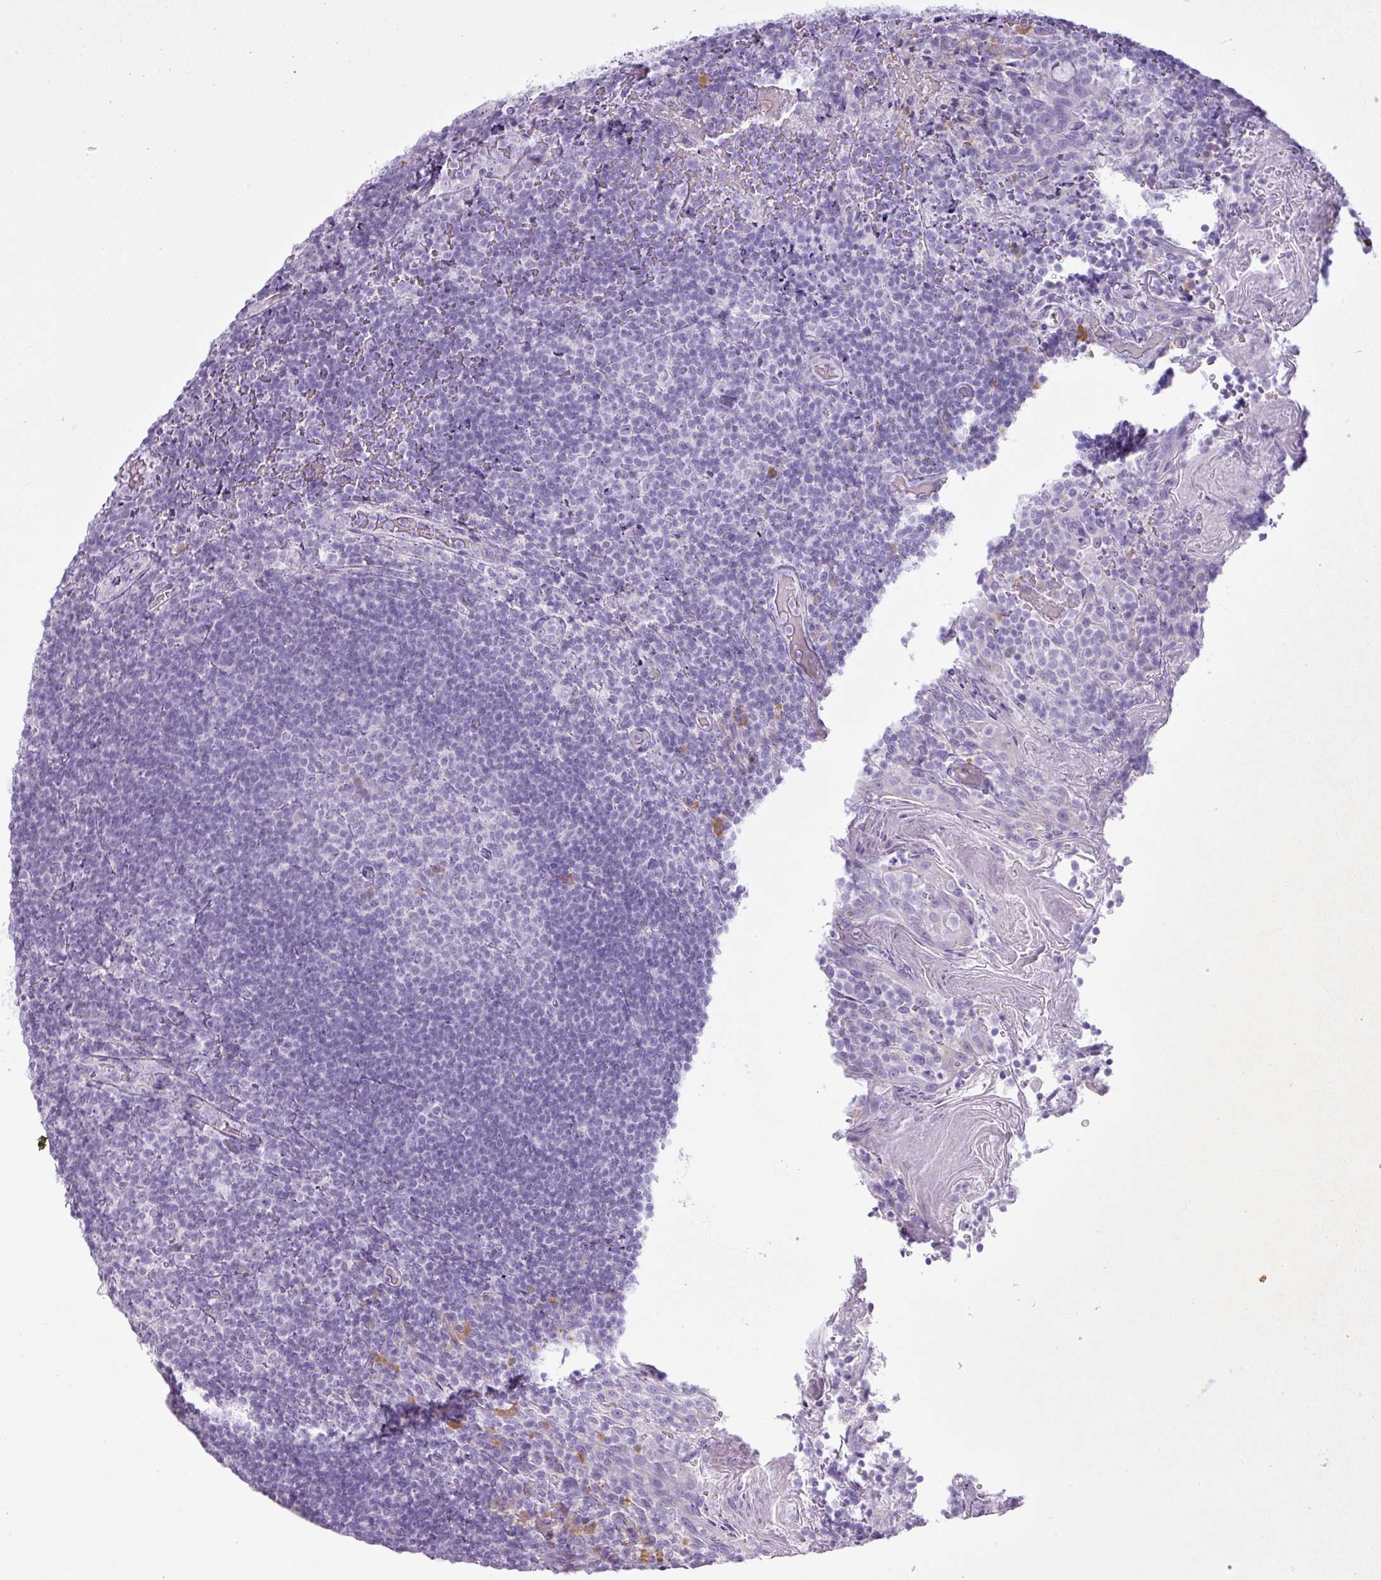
{"staining": {"intensity": "moderate", "quantity": "<25%", "location": "cytoplasmic/membranous"}, "tissue": "tonsil", "cell_type": "Germinal center cells", "image_type": "normal", "snomed": [{"axis": "morphology", "description": "Normal tissue, NOS"}, {"axis": "topography", "description": "Tonsil"}], "caption": "IHC histopathology image of normal tonsil: human tonsil stained using immunohistochemistry exhibits low levels of moderate protein expression localized specifically in the cytoplasmic/membranous of germinal center cells, appearing as a cytoplasmic/membranous brown color.", "gene": "PGA3", "patient": {"sex": "female", "age": 10}}